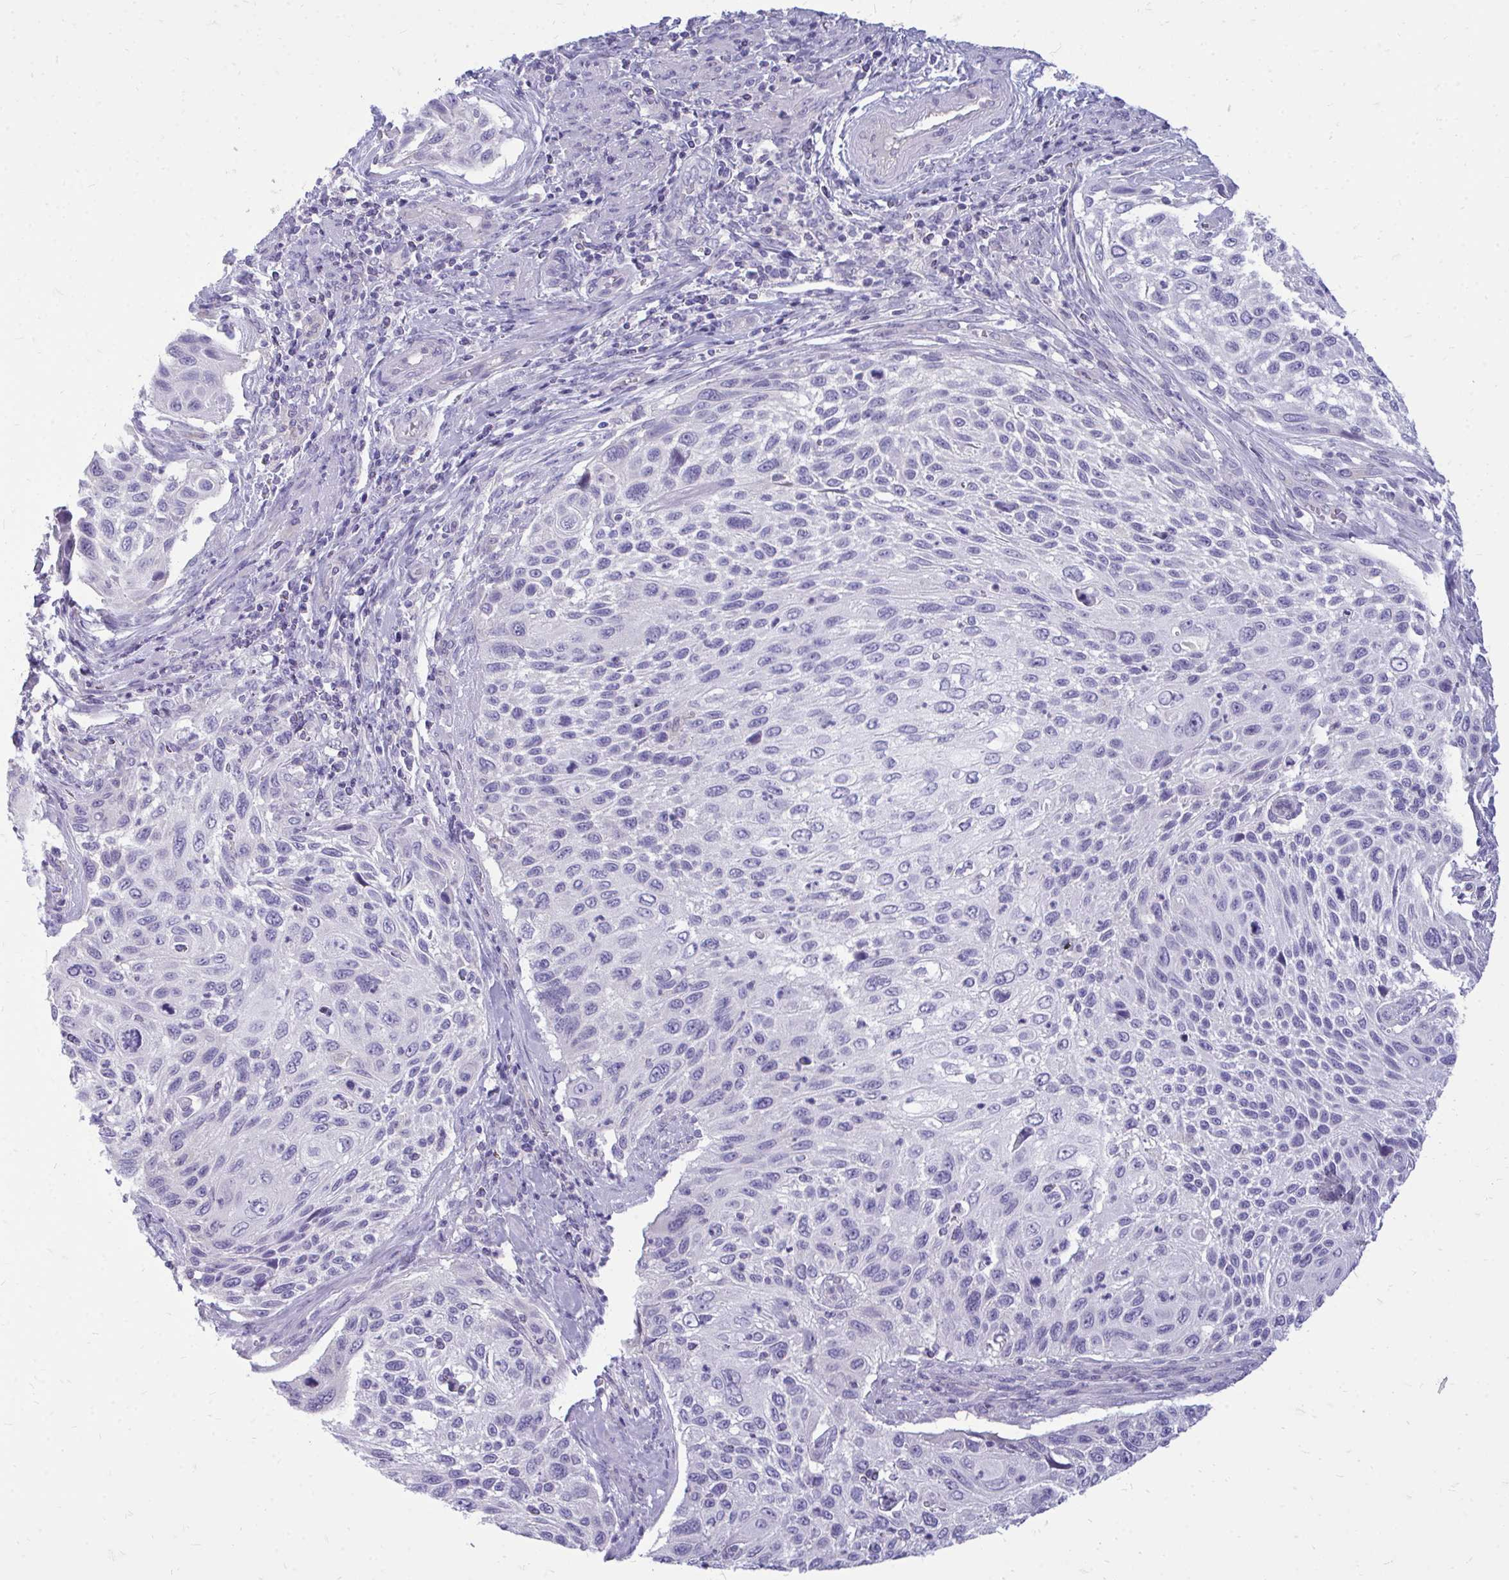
{"staining": {"intensity": "negative", "quantity": "none", "location": "none"}, "tissue": "cervical cancer", "cell_type": "Tumor cells", "image_type": "cancer", "snomed": [{"axis": "morphology", "description": "Squamous cell carcinoma, NOS"}, {"axis": "topography", "description": "Cervix"}], "caption": "The image shows no staining of tumor cells in cervical cancer.", "gene": "FABP3", "patient": {"sex": "female", "age": 70}}